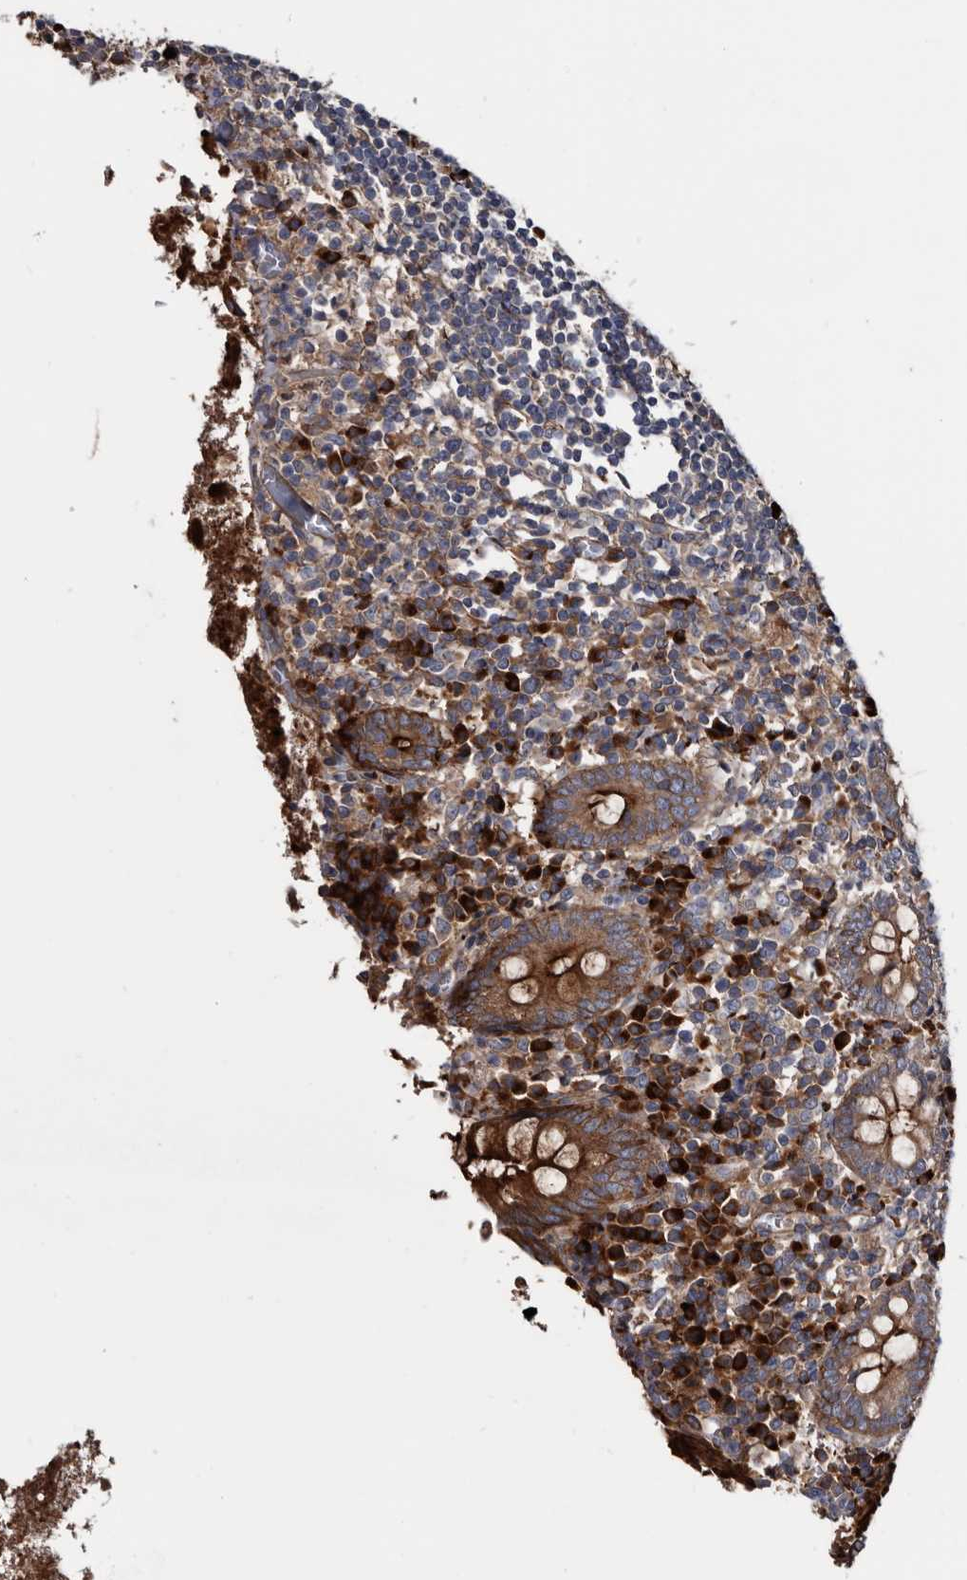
{"staining": {"intensity": "strong", "quantity": ">75%", "location": "cytoplasmic/membranous"}, "tissue": "appendix", "cell_type": "Glandular cells", "image_type": "normal", "snomed": [{"axis": "morphology", "description": "Normal tissue, NOS"}, {"axis": "topography", "description": "Appendix"}], "caption": "Protein staining by immunohistochemistry demonstrates strong cytoplasmic/membranous positivity in approximately >75% of glandular cells in unremarkable appendix.", "gene": "TSPAN17", "patient": {"sex": "female", "age": 17}}